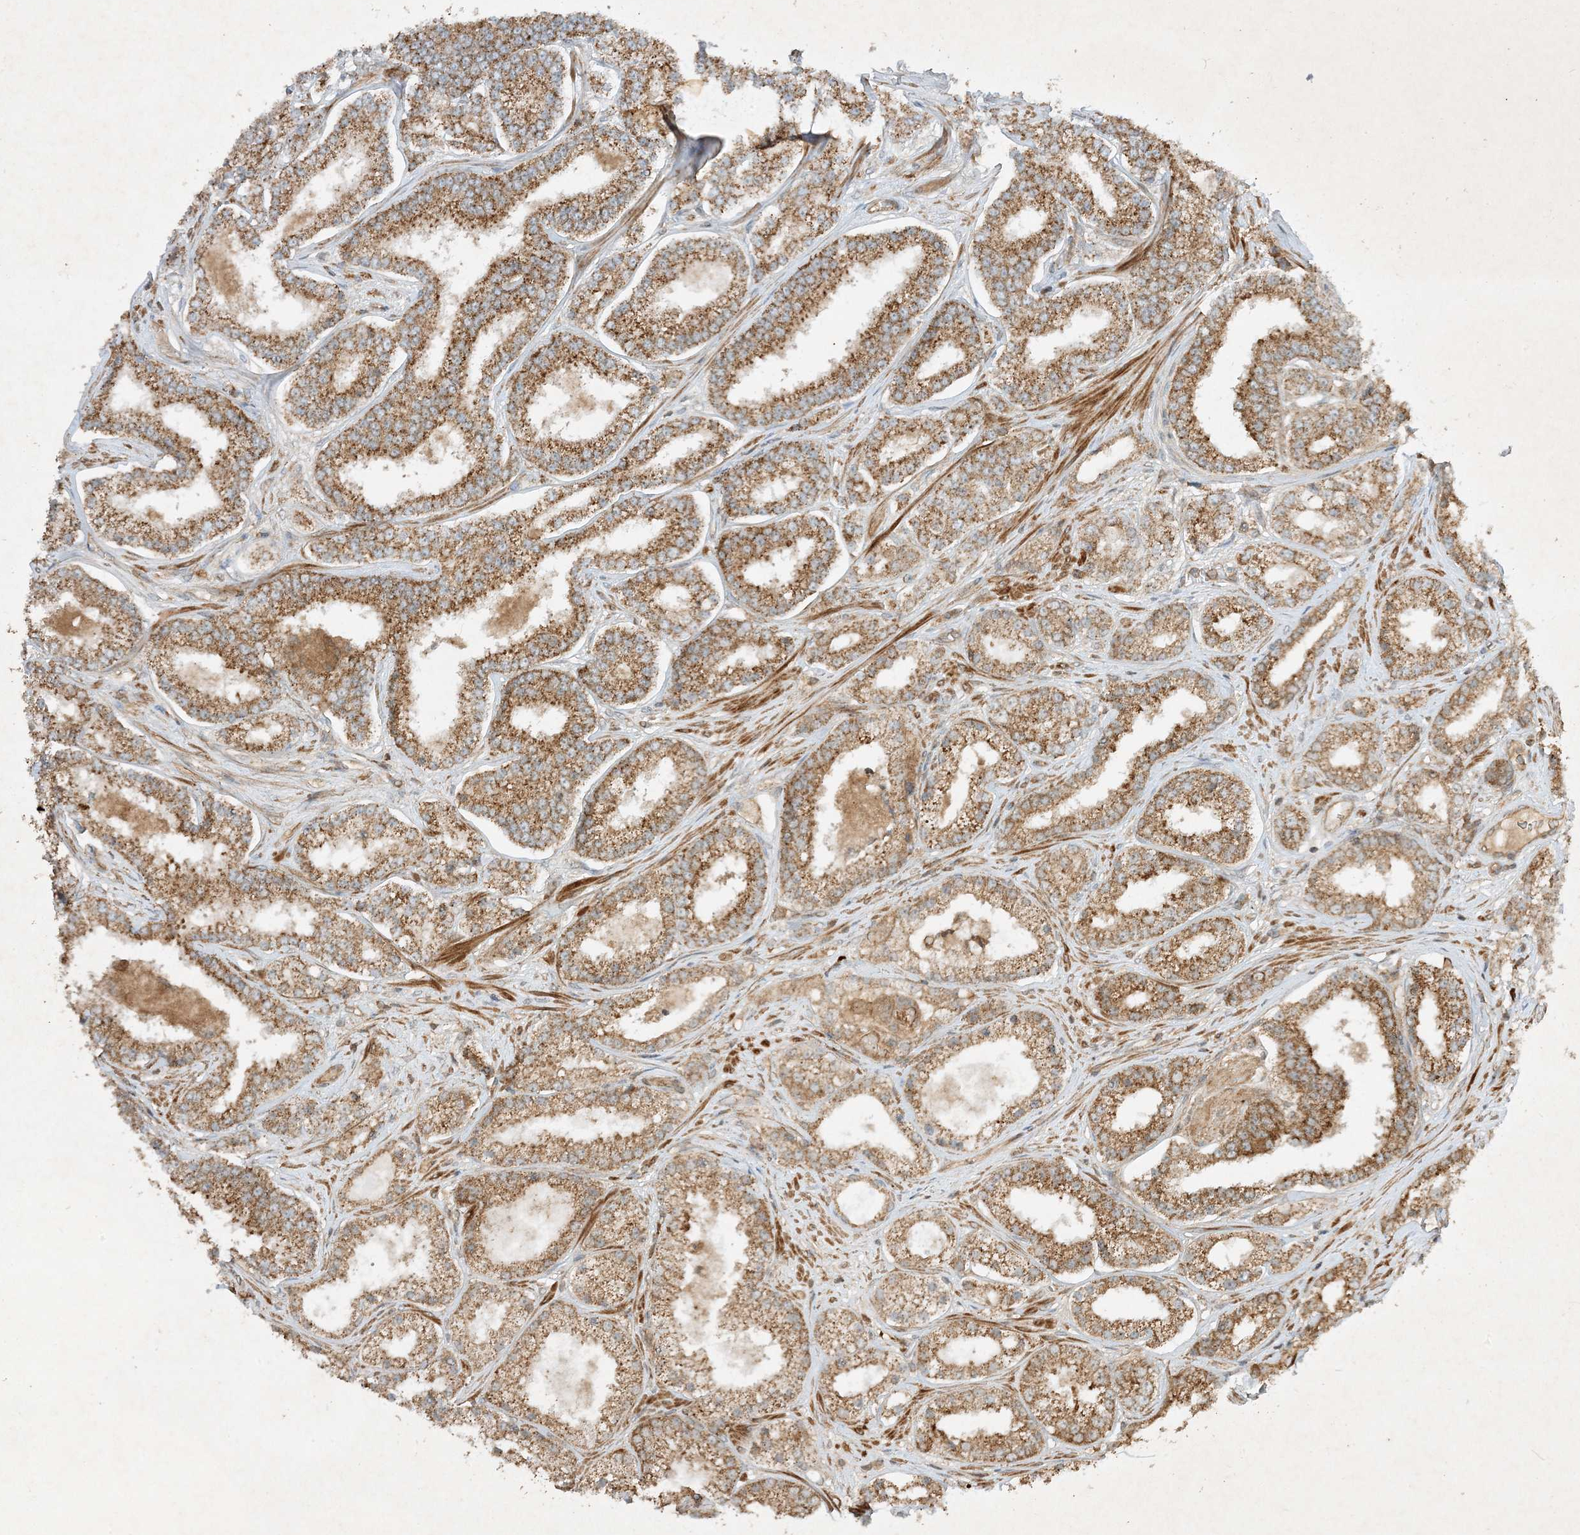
{"staining": {"intensity": "moderate", "quantity": ">75%", "location": "cytoplasmic/membranous"}, "tissue": "prostate cancer", "cell_type": "Tumor cells", "image_type": "cancer", "snomed": [{"axis": "morphology", "description": "Normal tissue, NOS"}, {"axis": "morphology", "description": "Adenocarcinoma, High grade"}, {"axis": "topography", "description": "Prostate"}], "caption": "Brown immunohistochemical staining in human adenocarcinoma (high-grade) (prostate) shows moderate cytoplasmic/membranous positivity in about >75% of tumor cells.", "gene": "XRN1", "patient": {"sex": "male", "age": 83}}